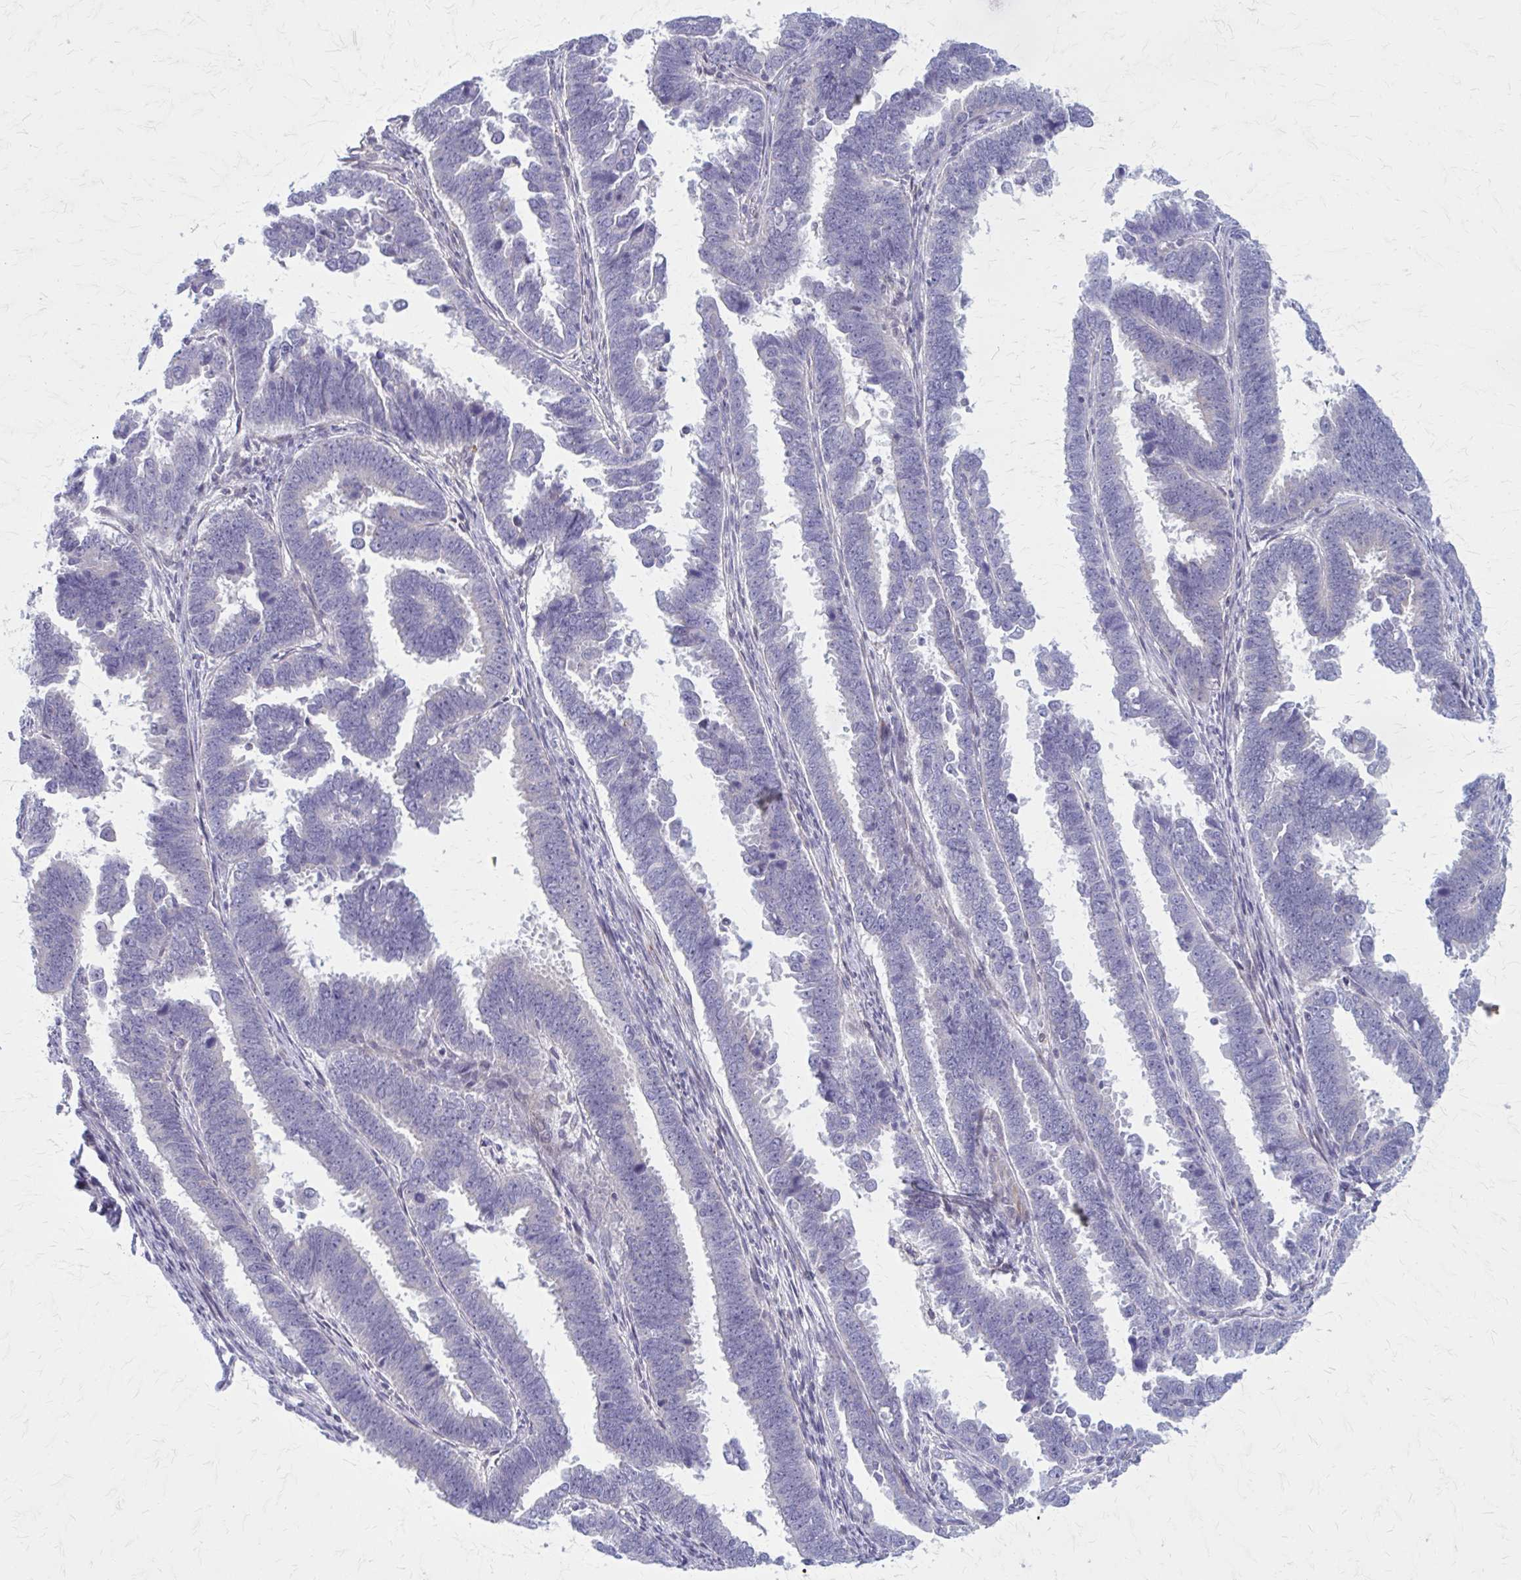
{"staining": {"intensity": "negative", "quantity": "none", "location": "none"}, "tissue": "endometrial cancer", "cell_type": "Tumor cells", "image_type": "cancer", "snomed": [{"axis": "morphology", "description": "Adenocarcinoma, NOS"}, {"axis": "topography", "description": "Endometrium"}], "caption": "Immunohistochemistry image of endometrial adenocarcinoma stained for a protein (brown), which shows no positivity in tumor cells.", "gene": "PITPNM1", "patient": {"sex": "female", "age": 75}}